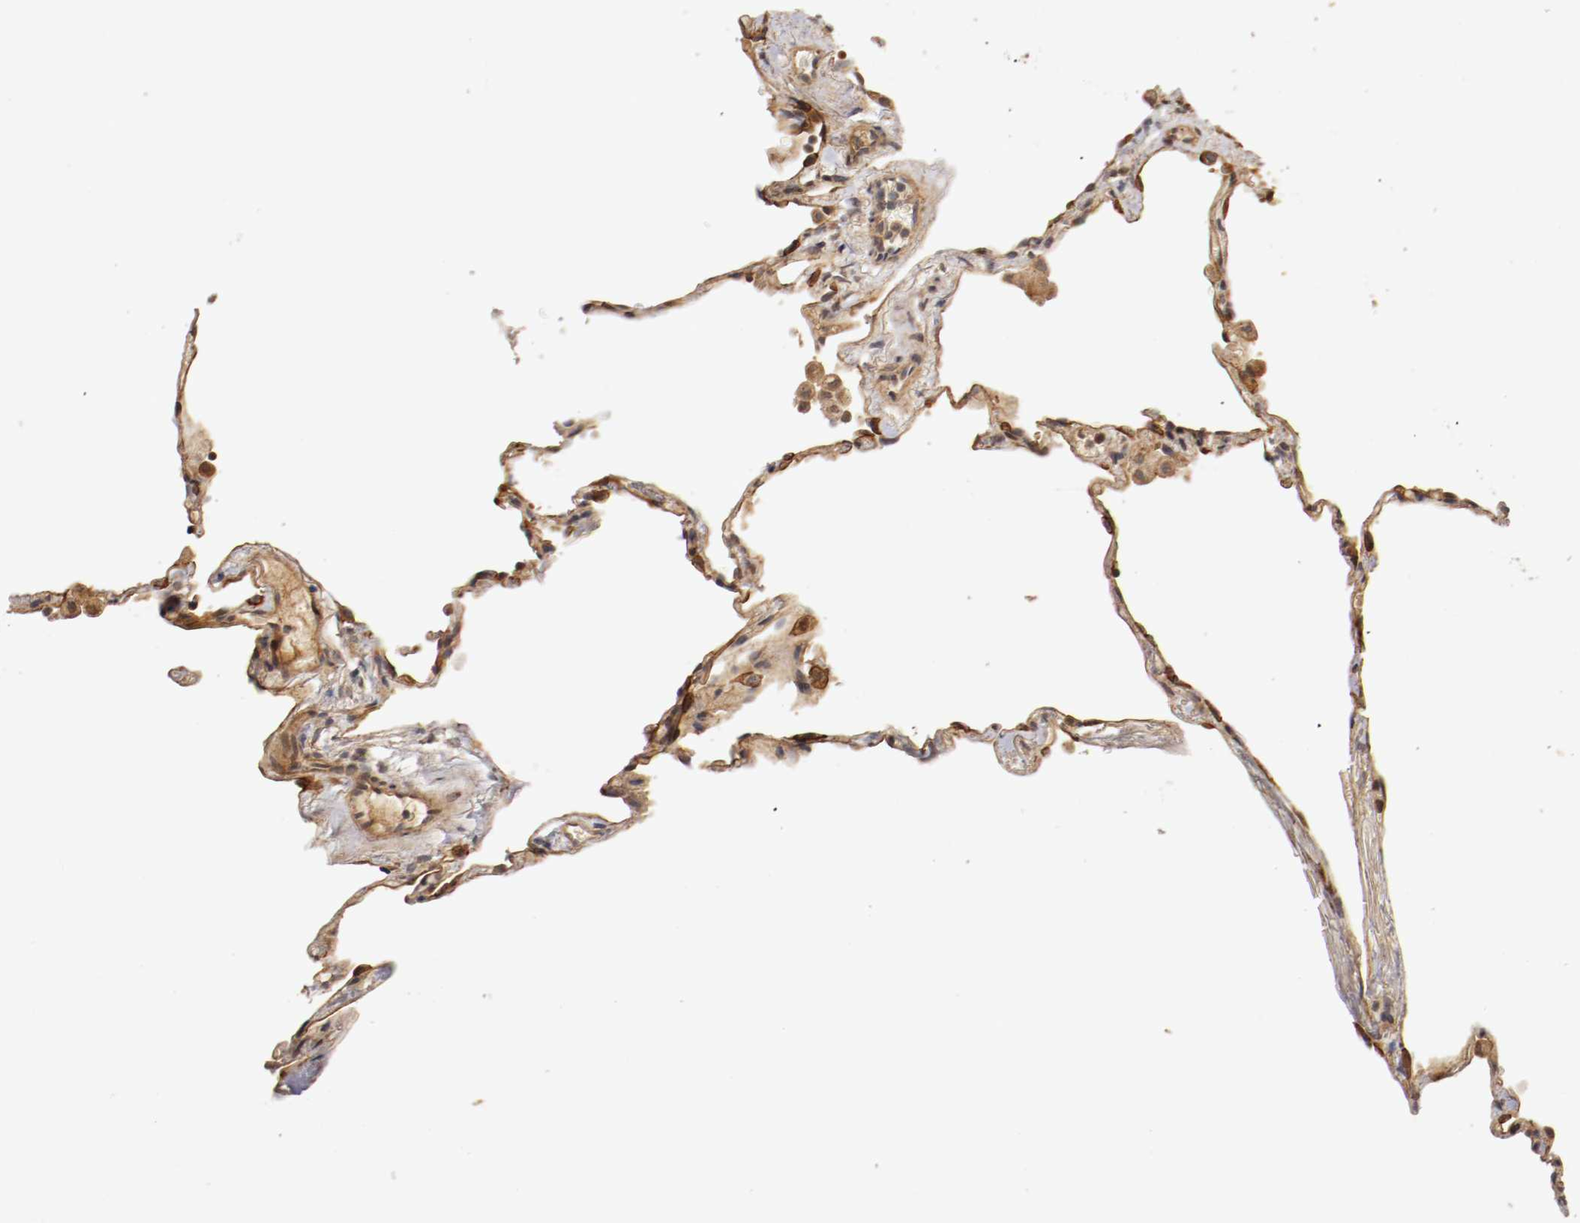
{"staining": {"intensity": "moderate", "quantity": "25%-75%", "location": "cytoplasmic/membranous,nuclear"}, "tissue": "lung", "cell_type": "Alveolar cells", "image_type": "normal", "snomed": [{"axis": "morphology", "description": "Normal tissue, NOS"}, {"axis": "topography", "description": "Lung"}], "caption": "High-power microscopy captured an immunohistochemistry histopathology image of benign lung, revealing moderate cytoplasmic/membranous,nuclear expression in approximately 25%-75% of alveolar cells. Using DAB (brown) and hematoxylin (blue) stains, captured at high magnification using brightfield microscopy.", "gene": "TNFRSF1B", "patient": {"sex": "male", "age": 59}}